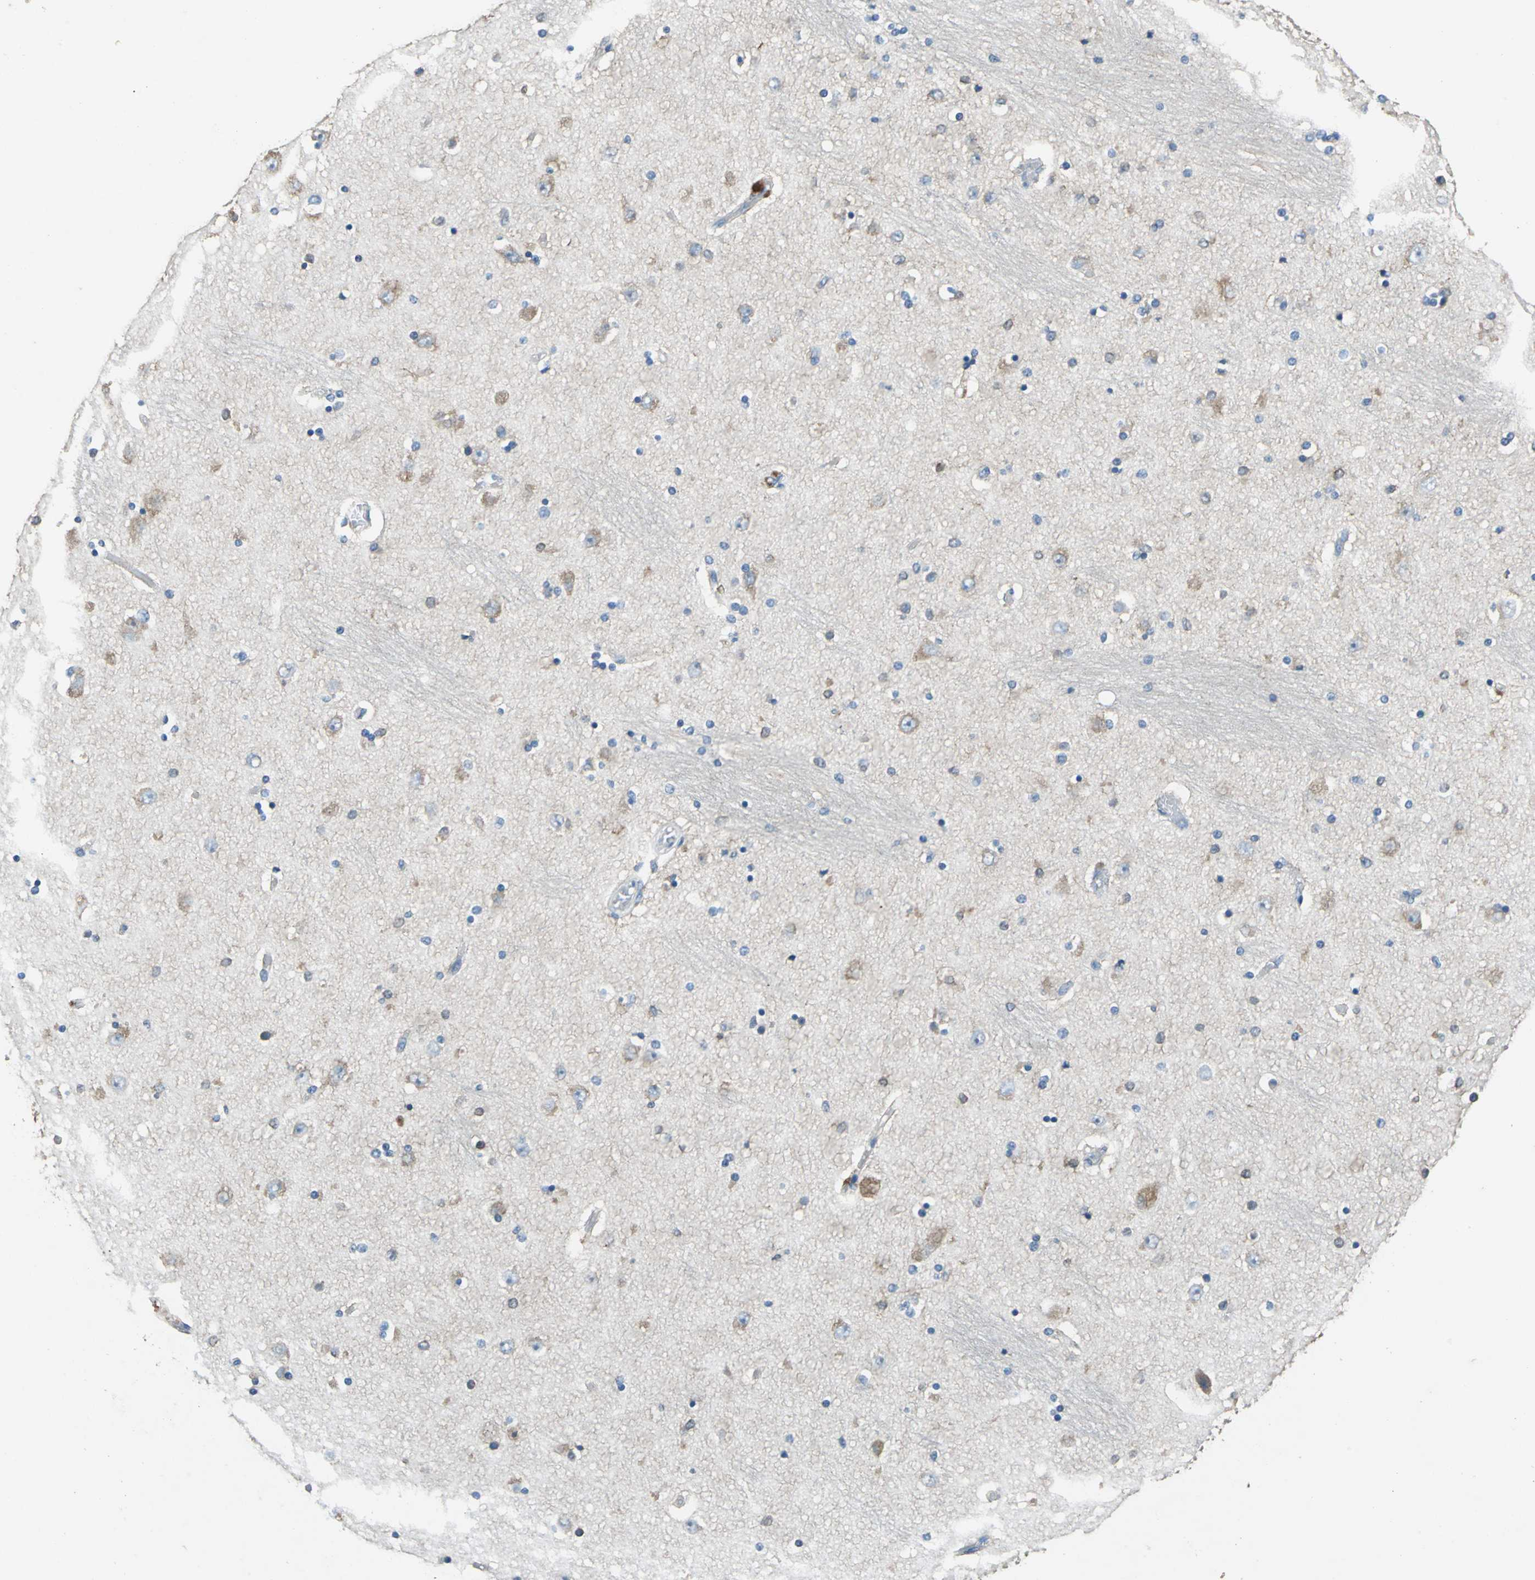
{"staining": {"intensity": "strong", "quantity": "<25%", "location": "cytoplasmic/membranous"}, "tissue": "hippocampus", "cell_type": "Glial cells", "image_type": "normal", "snomed": [{"axis": "morphology", "description": "Normal tissue, NOS"}, {"axis": "topography", "description": "Hippocampus"}], "caption": "Strong cytoplasmic/membranous positivity is present in about <25% of glial cells in benign hippocampus. (Brightfield microscopy of DAB IHC at high magnification).", "gene": "PRKCA", "patient": {"sex": "female", "age": 54}}